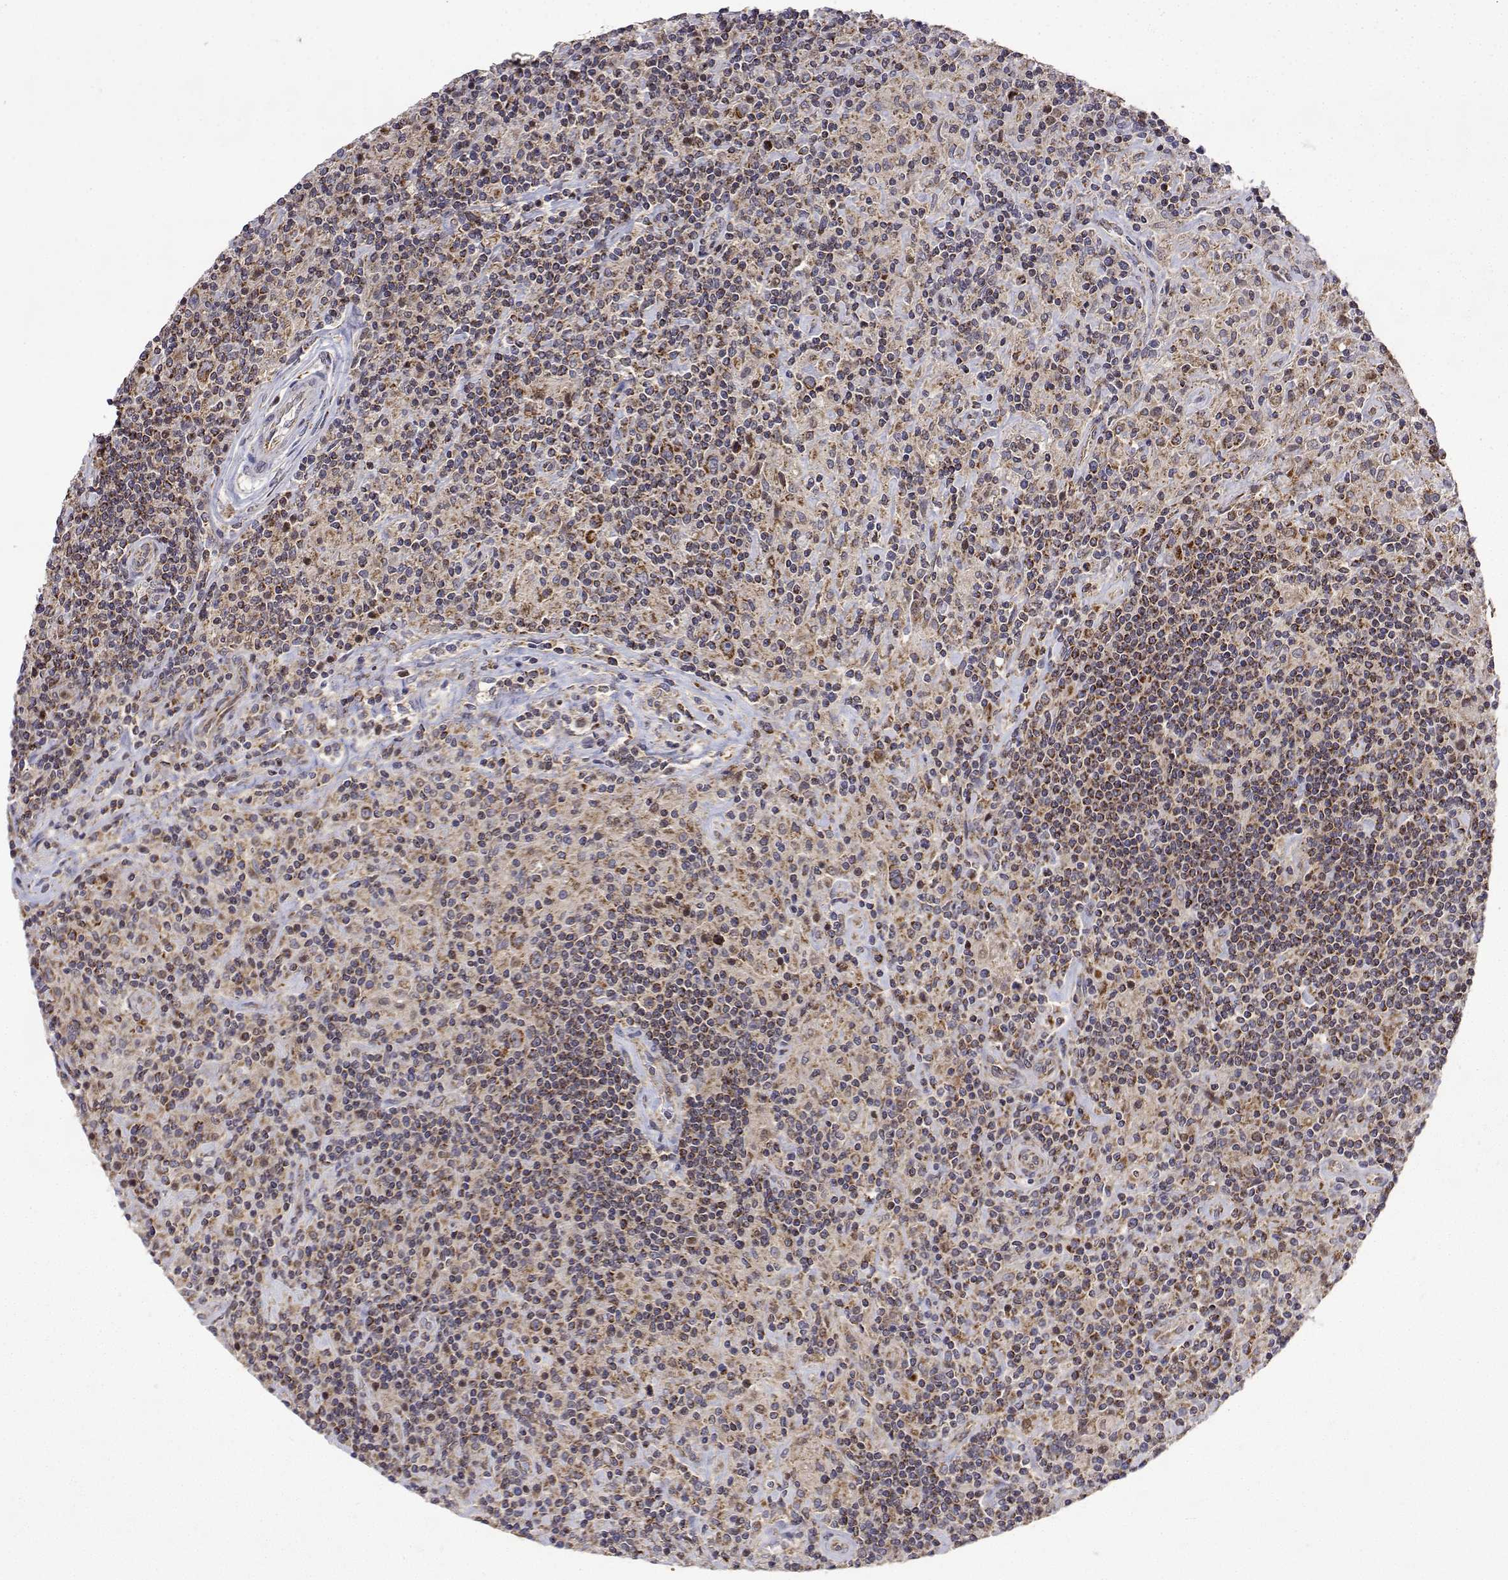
{"staining": {"intensity": "moderate", "quantity": "25%-75%", "location": "cytoplasmic/membranous"}, "tissue": "lymphoma", "cell_type": "Tumor cells", "image_type": "cancer", "snomed": [{"axis": "morphology", "description": "Hodgkin's disease, NOS"}, {"axis": "topography", "description": "Lymph node"}], "caption": "Lymphoma was stained to show a protein in brown. There is medium levels of moderate cytoplasmic/membranous staining in approximately 25%-75% of tumor cells.", "gene": "GADD45GIP1", "patient": {"sex": "male", "age": 70}}